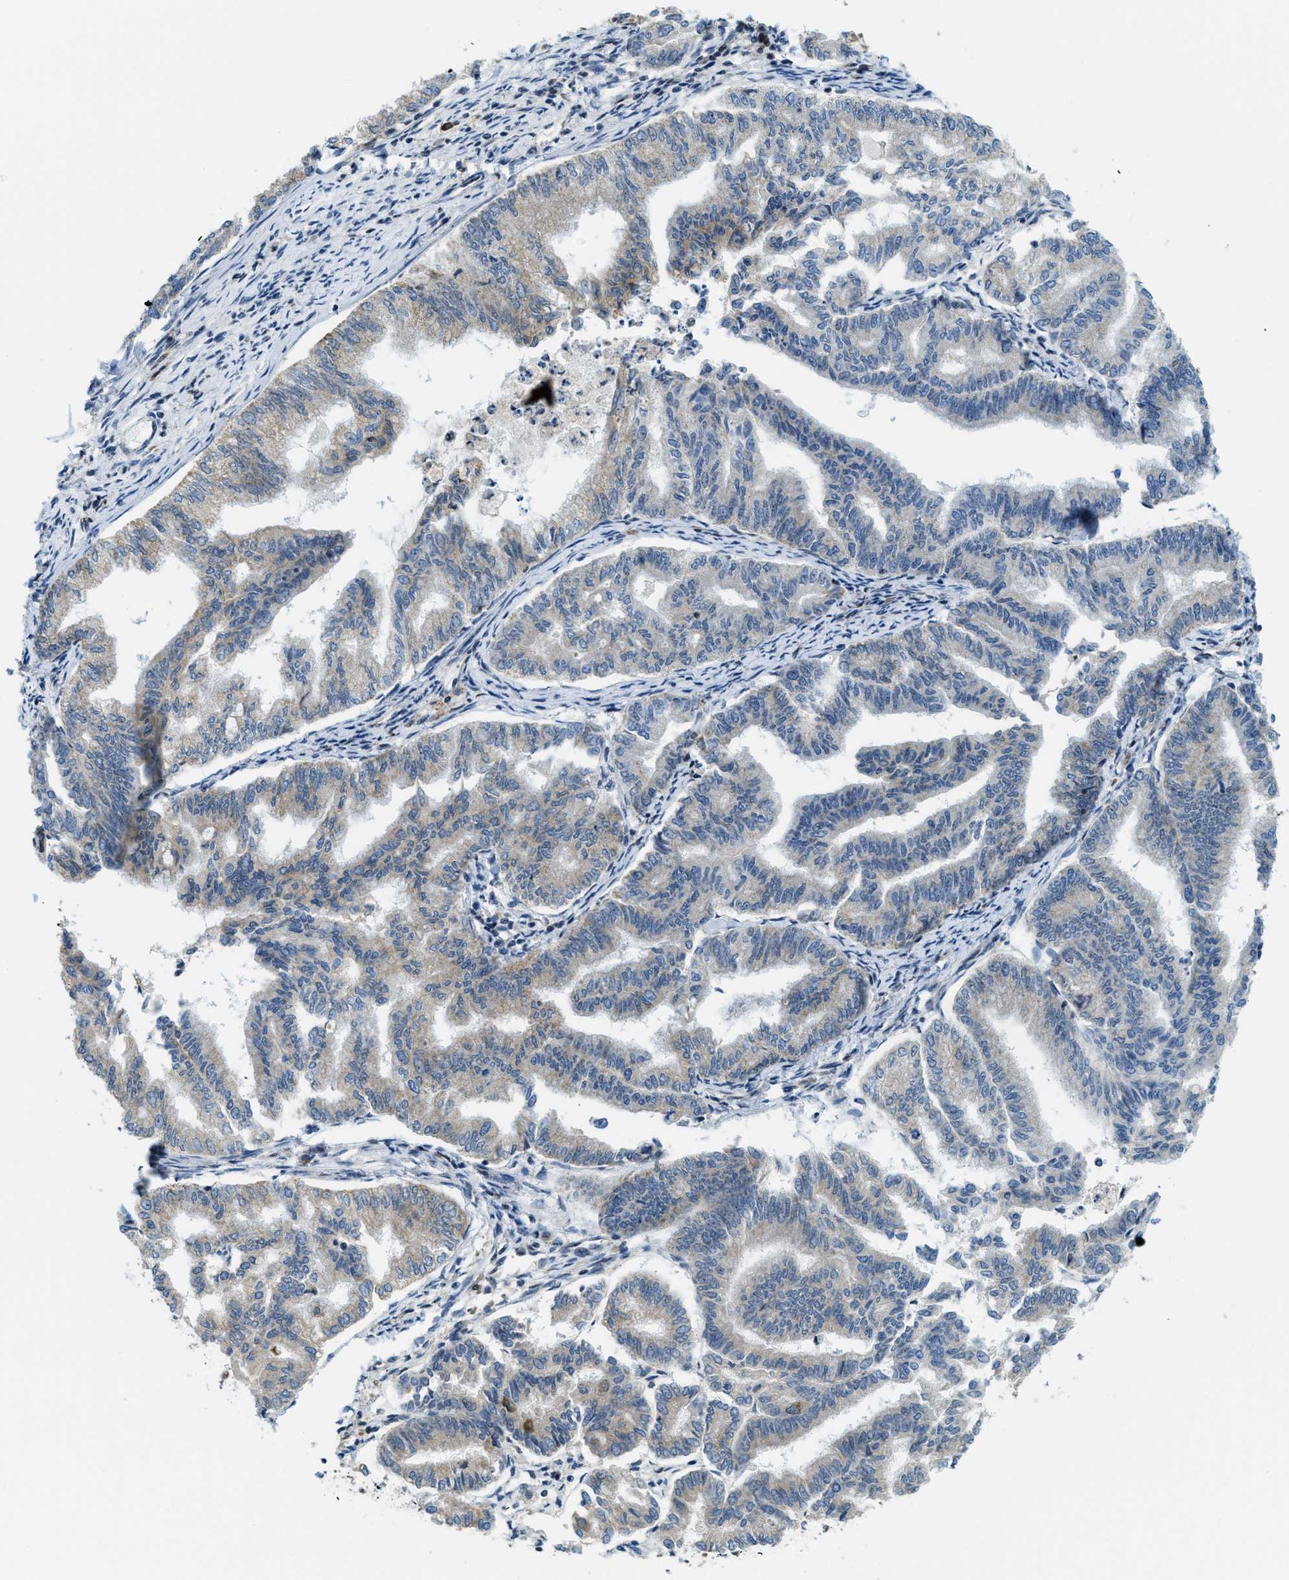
{"staining": {"intensity": "weak", "quantity": "25%-75%", "location": "cytoplasmic/membranous"}, "tissue": "endometrial cancer", "cell_type": "Tumor cells", "image_type": "cancer", "snomed": [{"axis": "morphology", "description": "Adenocarcinoma, NOS"}, {"axis": "topography", "description": "Endometrium"}], "caption": "Endometrial adenocarcinoma was stained to show a protein in brown. There is low levels of weak cytoplasmic/membranous expression in about 25%-75% of tumor cells.", "gene": "SP100", "patient": {"sex": "female", "age": 79}}